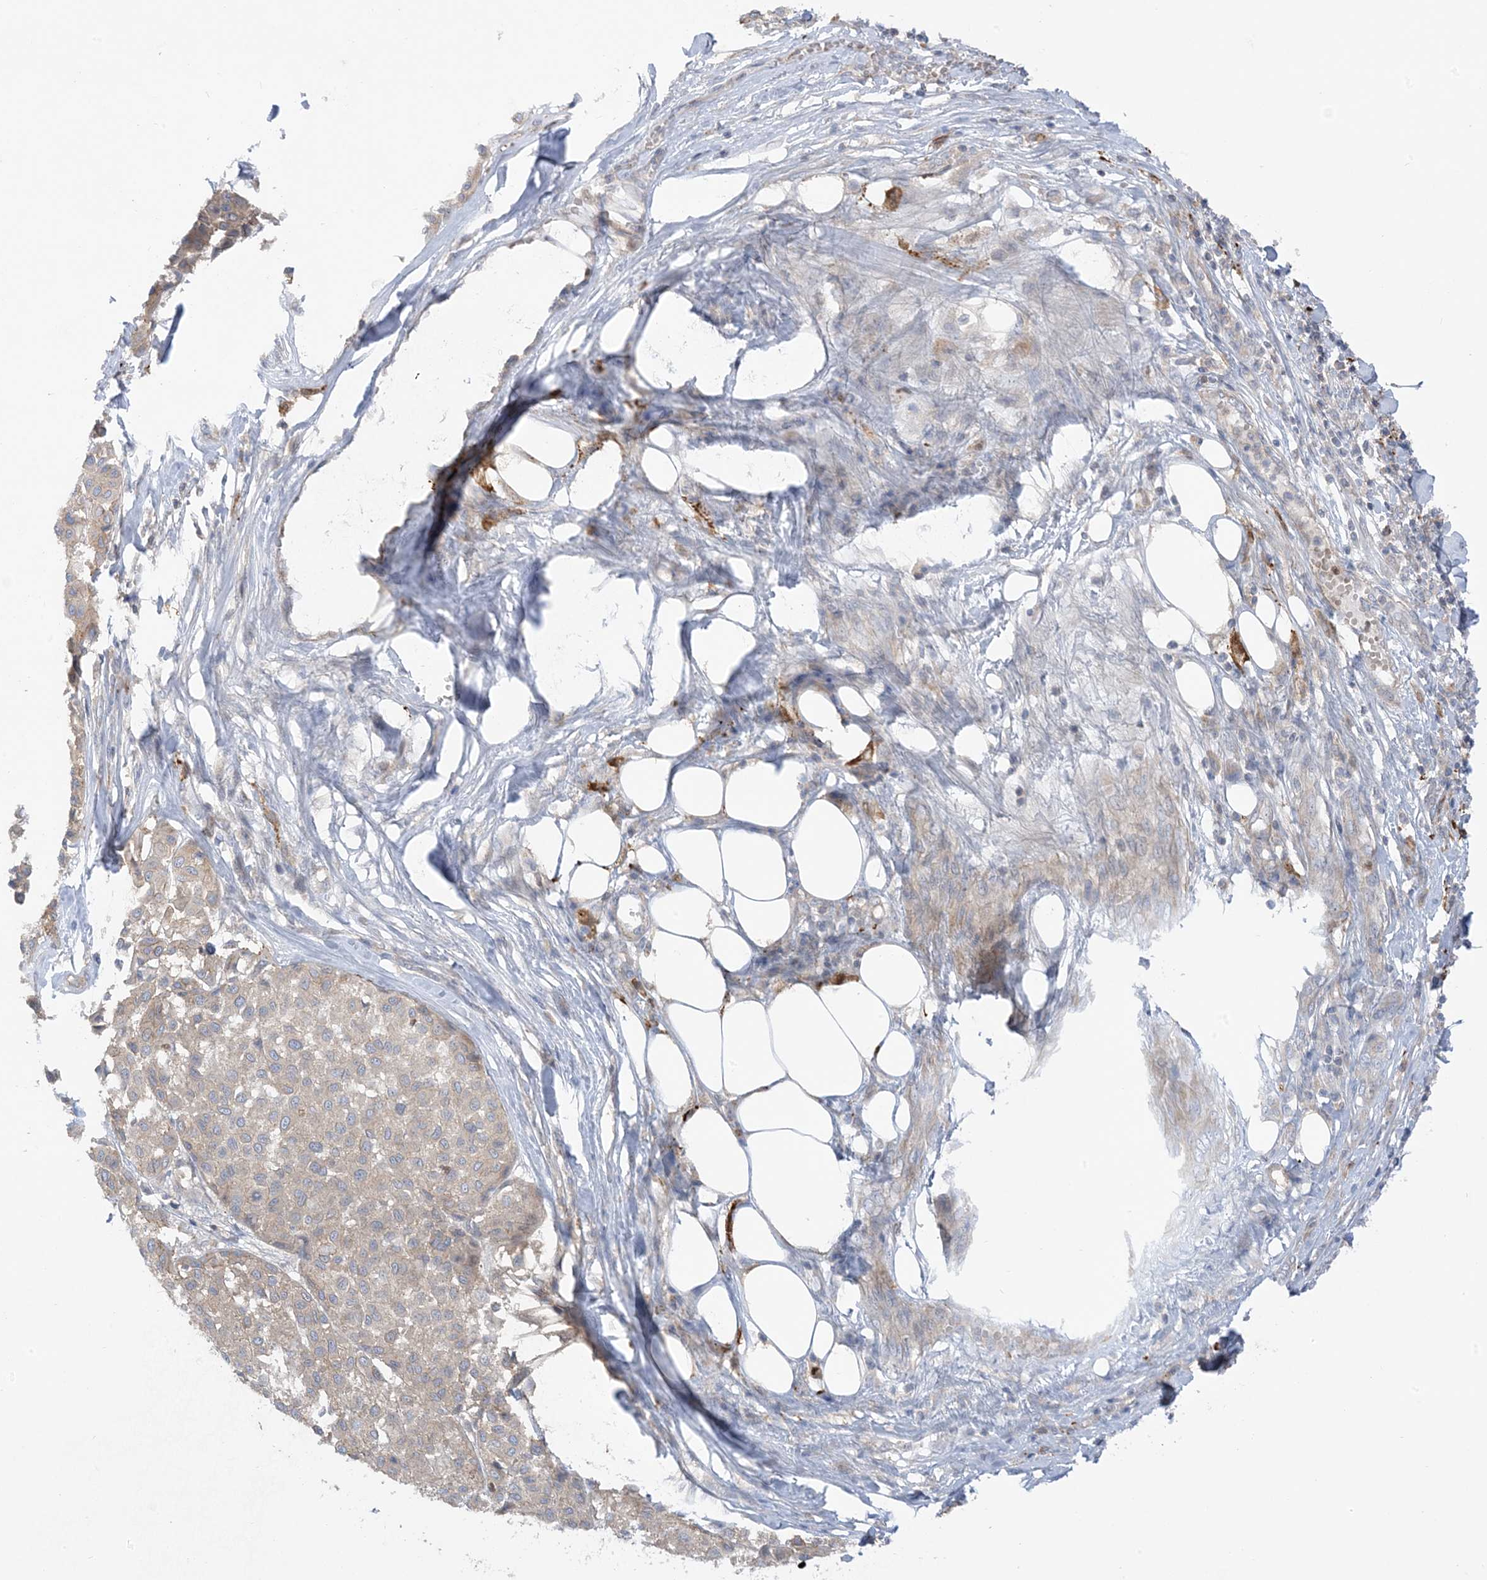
{"staining": {"intensity": "negative", "quantity": "none", "location": "none"}, "tissue": "melanoma", "cell_type": "Tumor cells", "image_type": "cancer", "snomed": [{"axis": "morphology", "description": "Malignant melanoma, Metastatic site"}, {"axis": "topography", "description": "Soft tissue"}], "caption": "Immunohistochemical staining of malignant melanoma (metastatic site) demonstrates no significant staining in tumor cells.", "gene": "ICMT", "patient": {"sex": "male", "age": 41}}